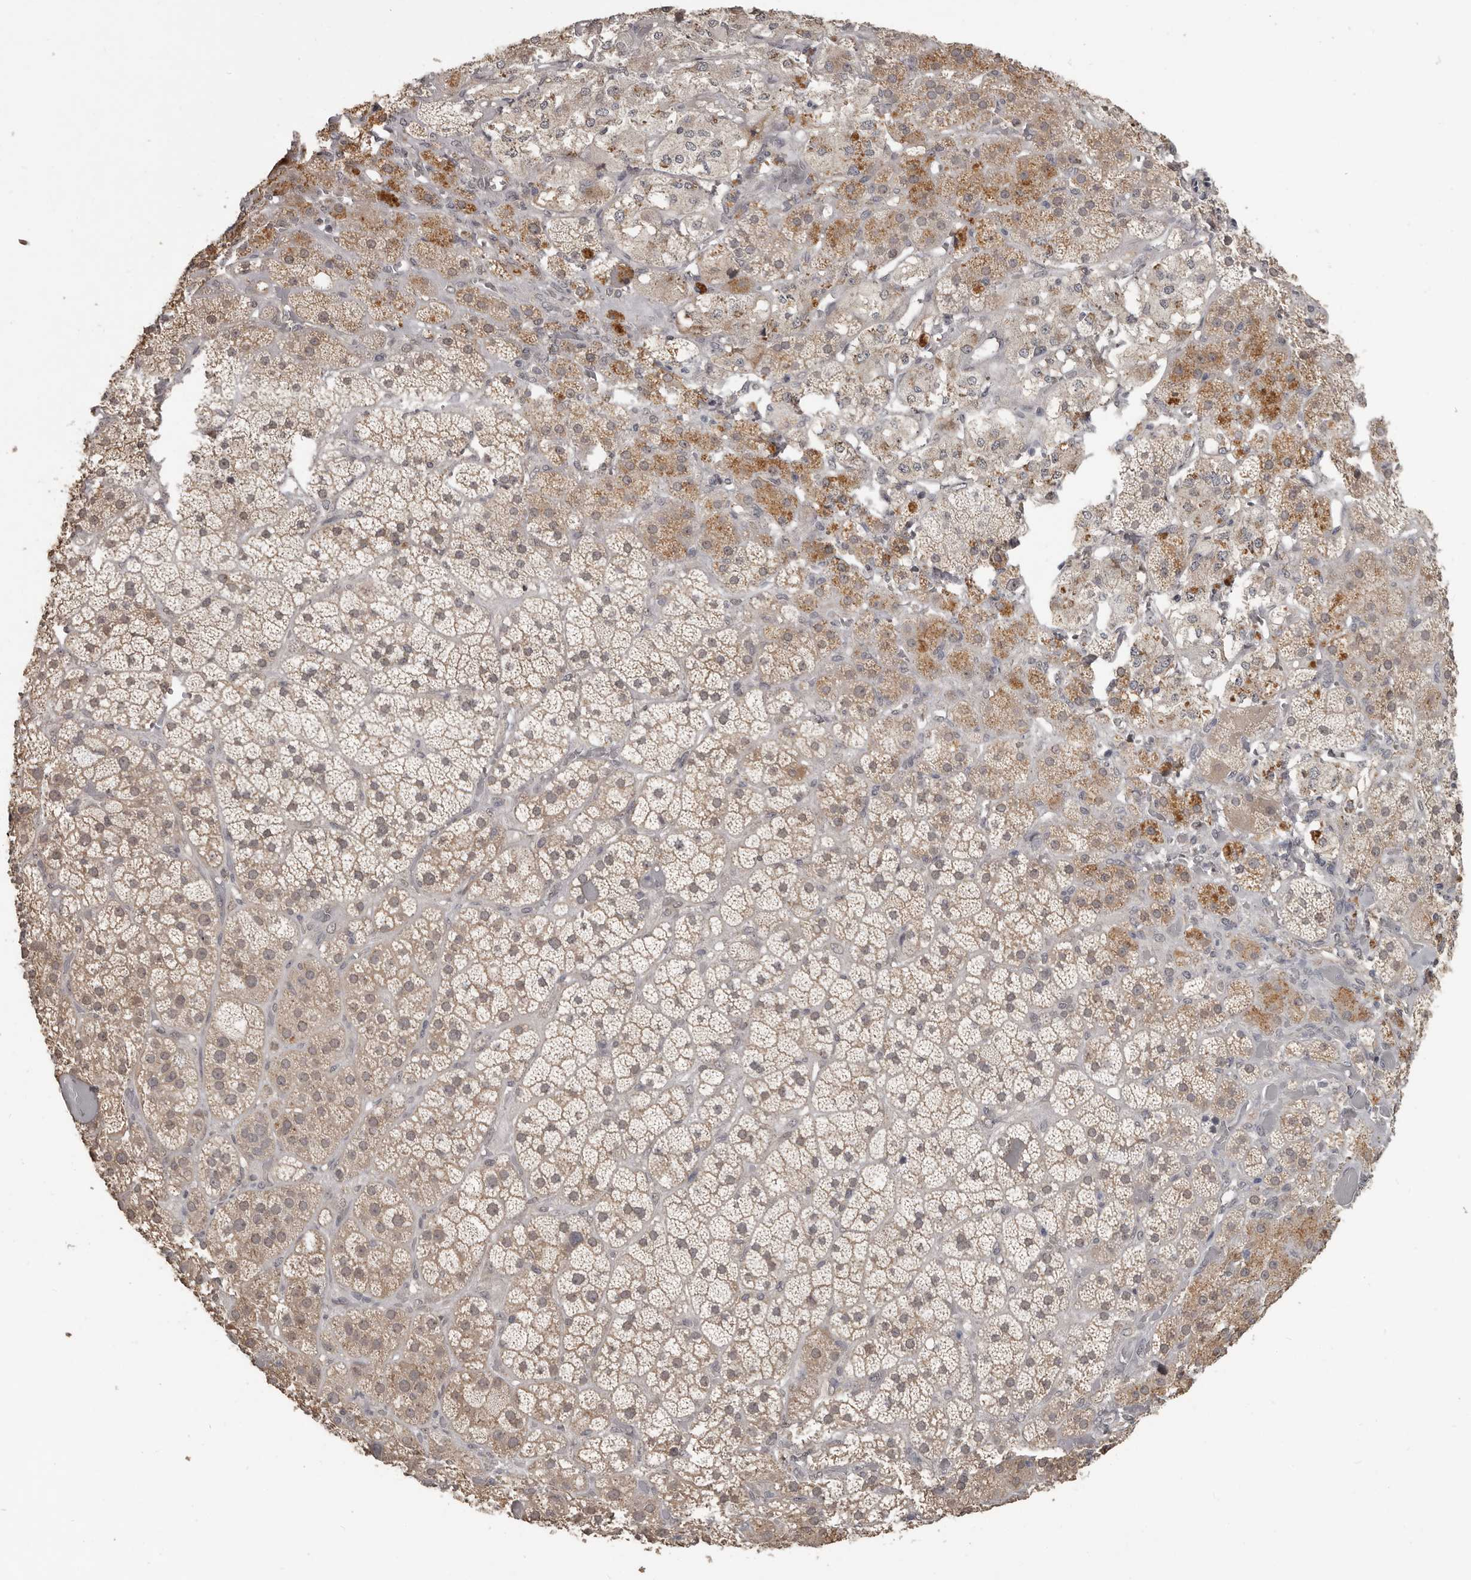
{"staining": {"intensity": "moderate", "quantity": "25%-75%", "location": "cytoplasmic/membranous"}, "tissue": "adrenal gland", "cell_type": "Glandular cells", "image_type": "normal", "snomed": [{"axis": "morphology", "description": "Normal tissue, NOS"}, {"axis": "topography", "description": "Adrenal gland"}], "caption": "High-power microscopy captured an immunohistochemistry image of benign adrenal gland, revealing moderate cytoplasmic/membranous positivity in approximately 25%-75% of glandular cells.", "gene": "ZFP14", "patient": {"sex": "male", "age": 57}}